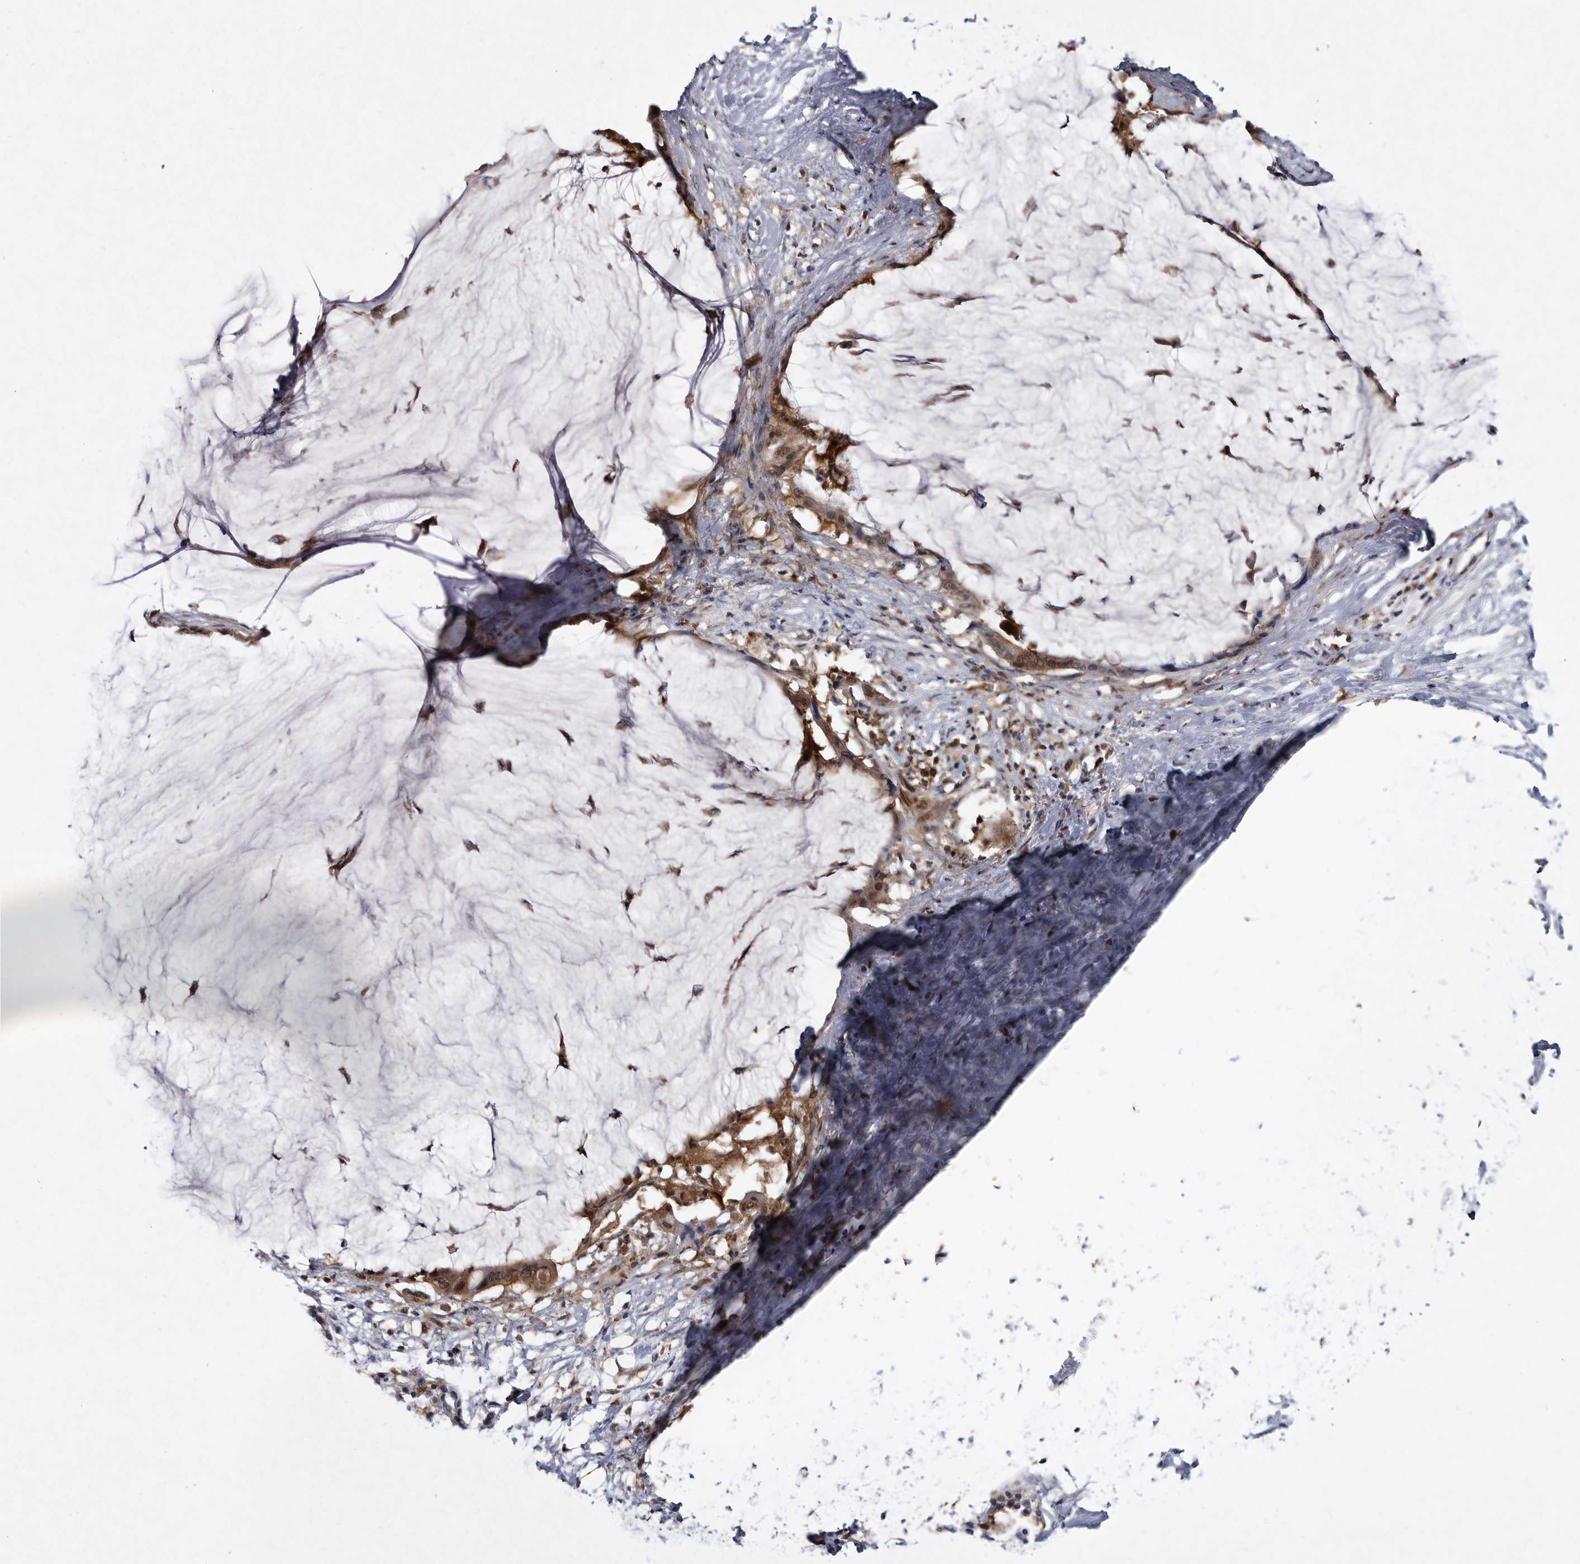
{"staining": {"intensity": "moderate", "quantity": ">75%", "location": "cytoplasmic/membranous,nuclear"}, "tissue": "pancreatic cancer", "cell_type": "Tumor cells", "image_type": "cancer", "snomed": [{"axis": "morphology", "description": "Adenocarcinoma, NOS"}, {"axis": "topography", "description": "Pancreas"}], "caption": "A brown stain shows moderate cytoplasmic/membranous and nuclear staining of a protein in adenocarcinoma (pancreatic) tumor cells.", "gene": "SERPINB8", "patient": {"sex": "male", "age": 41}}